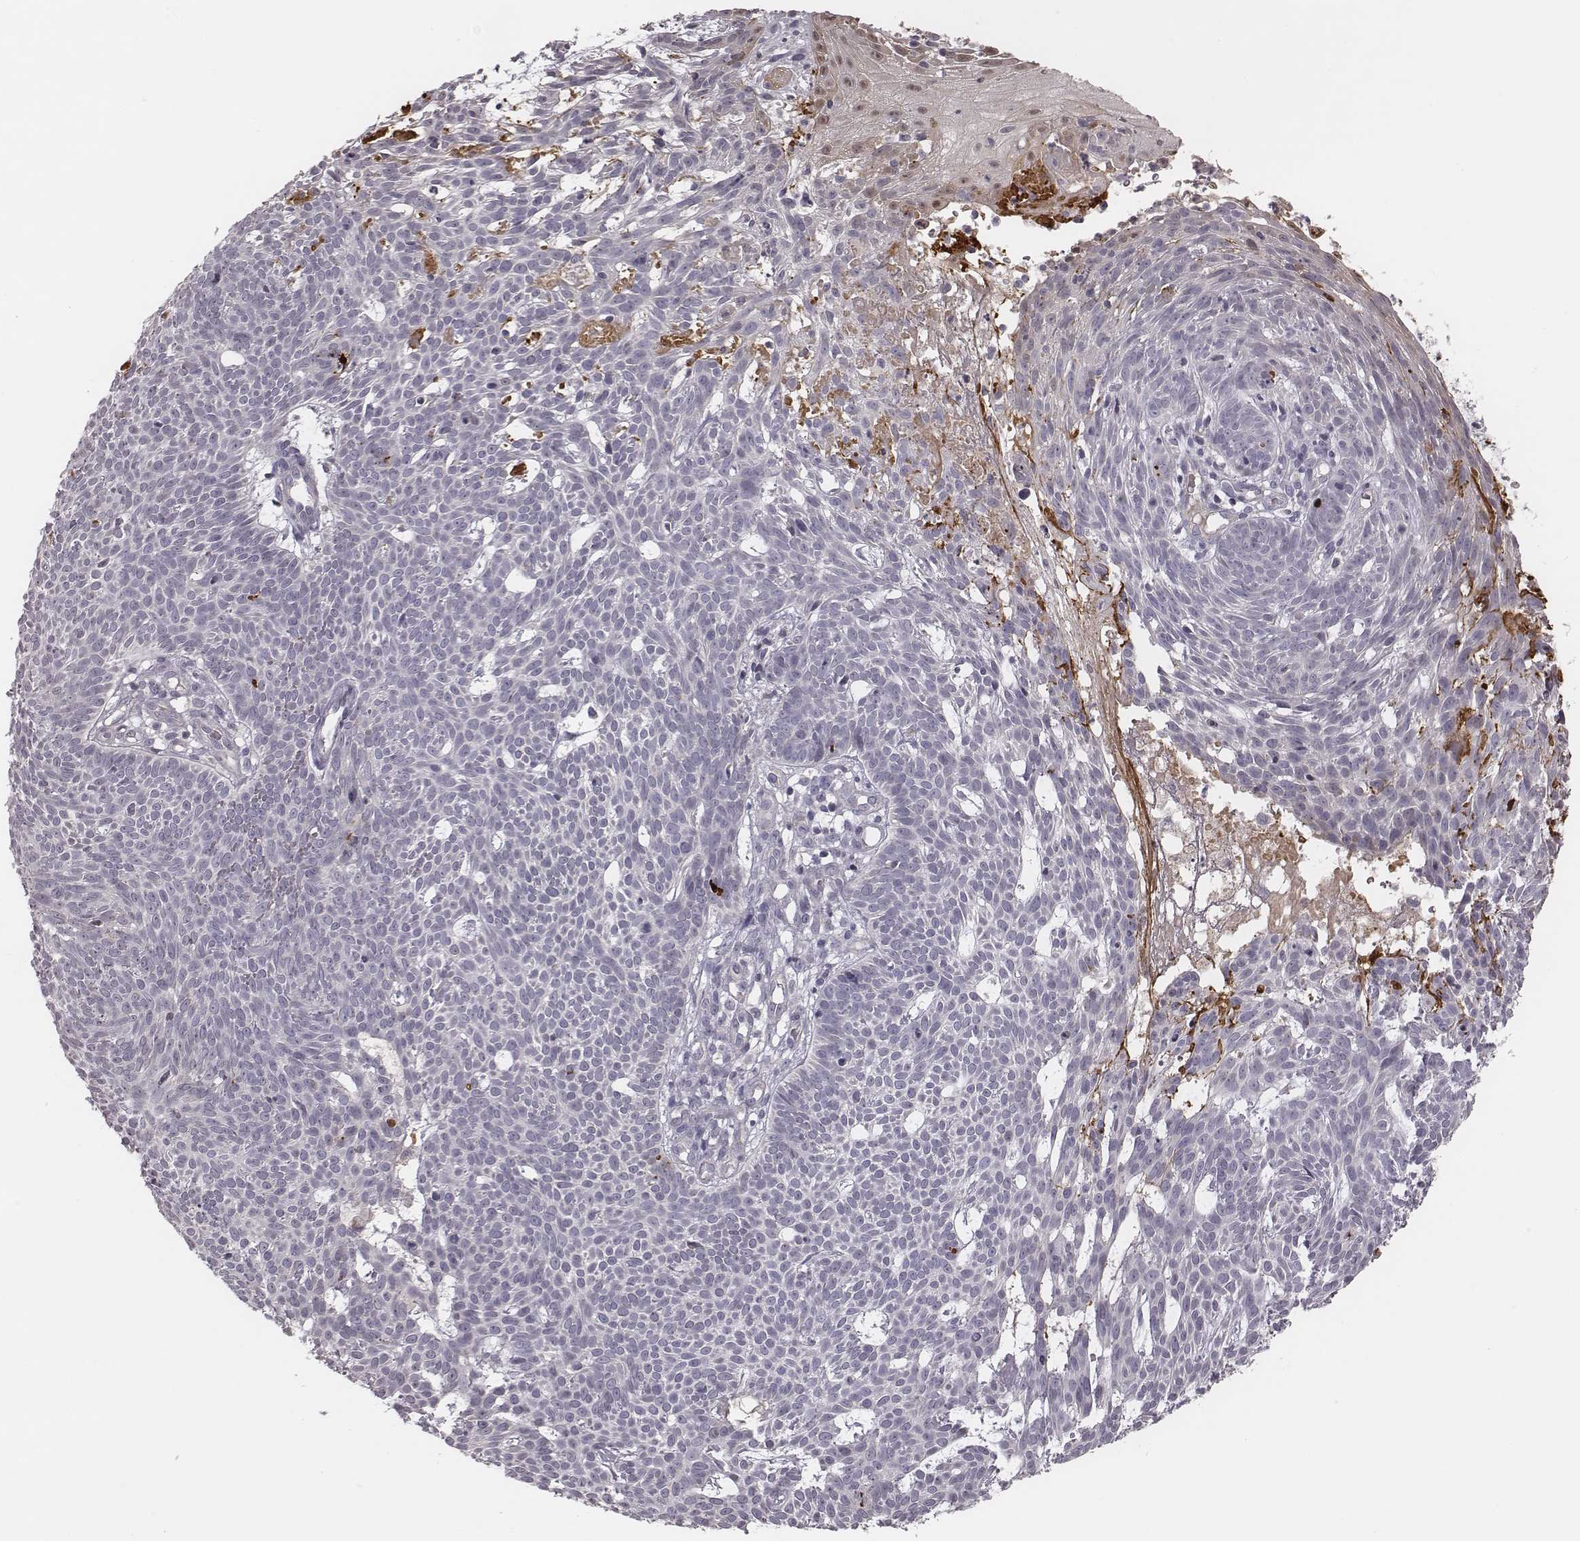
{"staining": {"intensity": "negative", "quantity": "none", "location": "none"}, "tissue": "skin cancer", "cell_type": "Tumor cells", "image_type": "cancer", "snomed": [{"axis": "morphology", "description": "Basal cell carcinoma"}, {"axis": "topography", "description": "Skin"}], "caption": "High magnification brightfield microscopy of basal cell carcinoma (skin) stained with DAB (3,3'-diaminobenzidine) (brown) and counterstained with hematoxylin (blue): tumor cells show no significant expression.", "gene": "TLX3", "patient": {"sex": "male", "age": 59}}